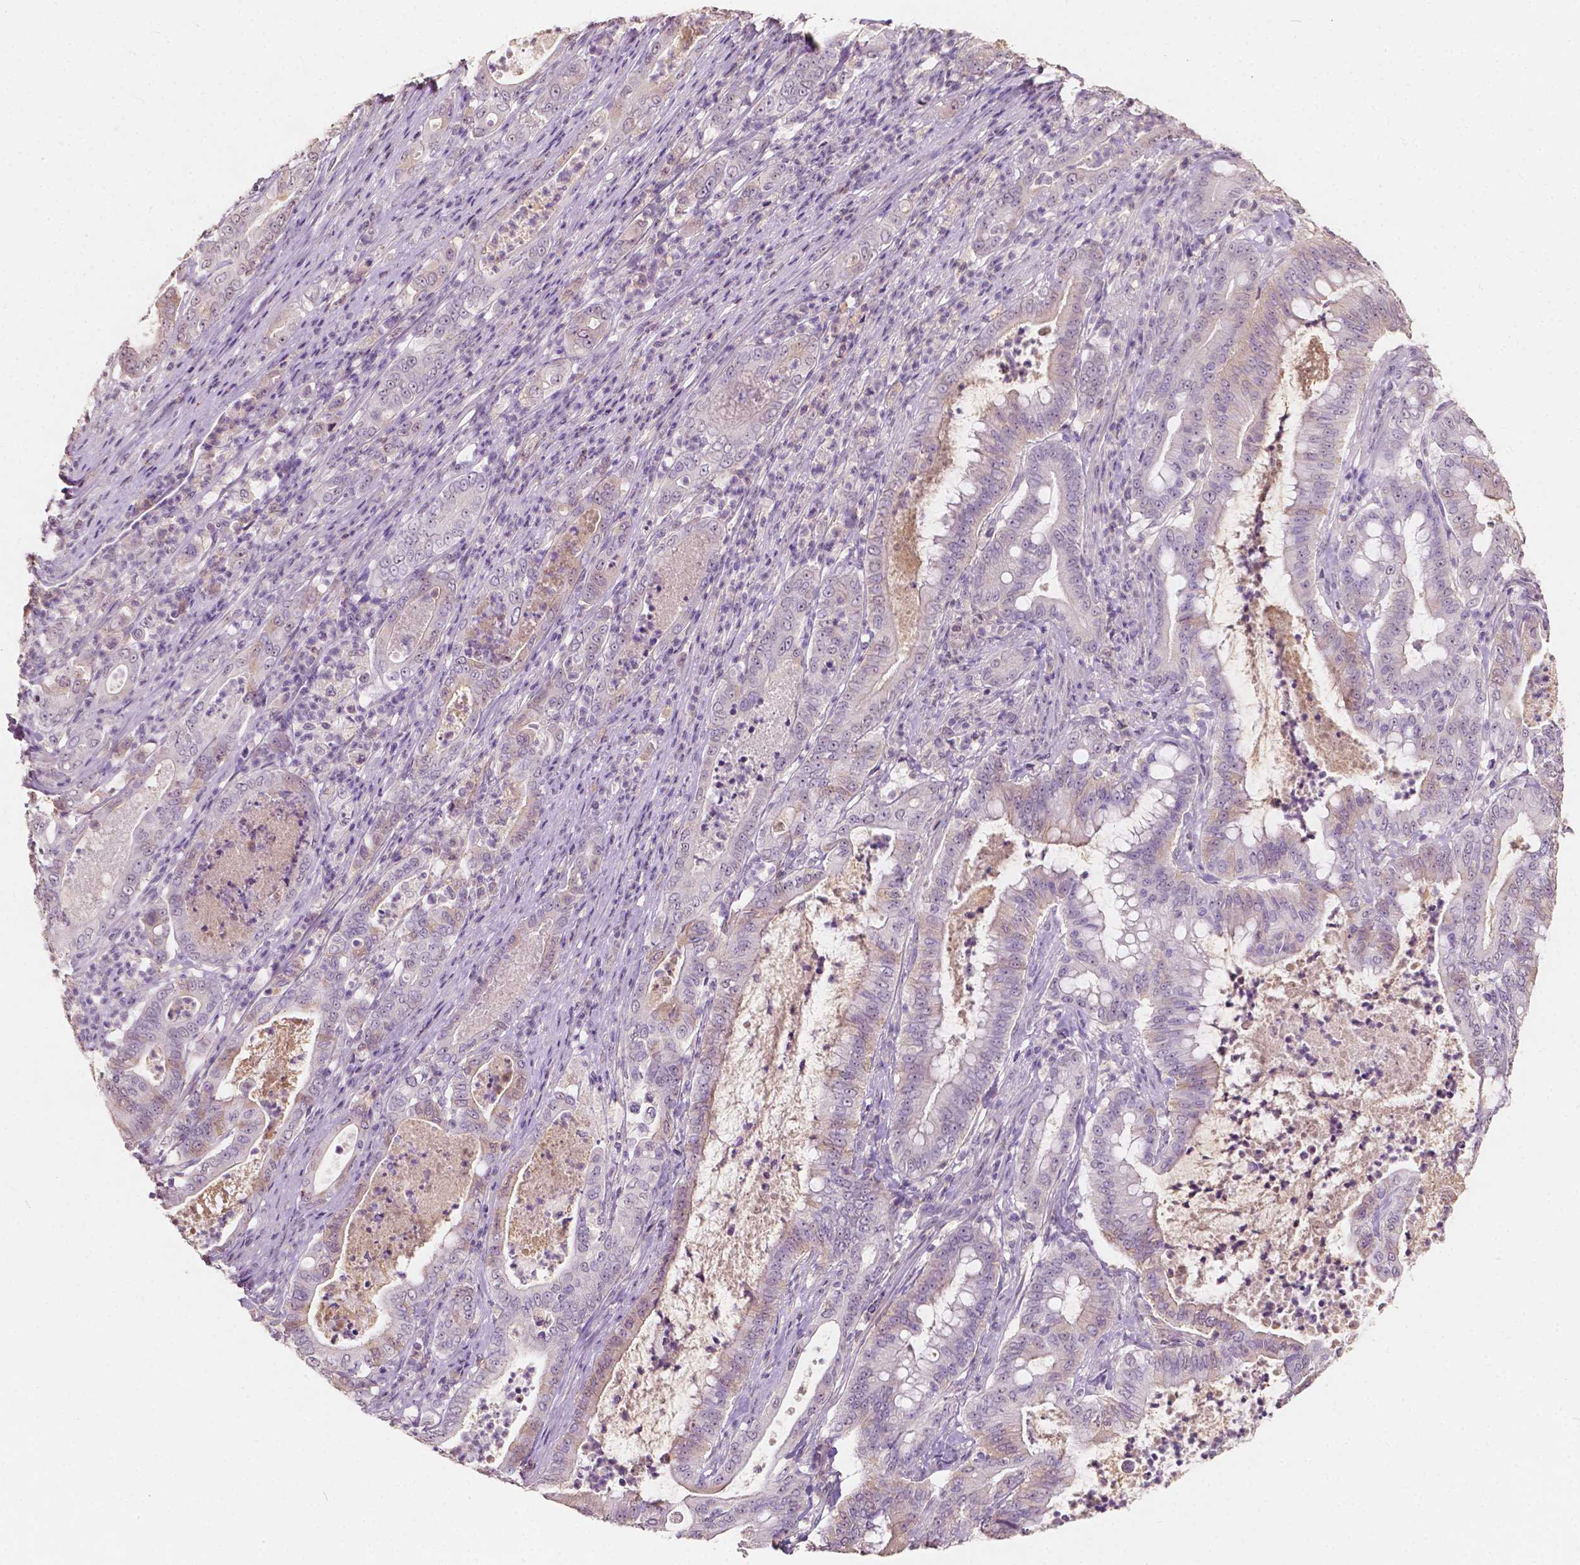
{"staining": {"intensity": "weak", "quantity": "<25%", "location": "cytoplasmic/membranous"}, "tissue": "pancreatic cancer", "cell_type": "Tumor cells", "image_type": "cancer", "snomed": [{"axis": "morphology", "description": "Adenocarcinoma, NOS"}, {"axis": "topography", "description": "Pancreas"}], "caption": "The immunohistochemistry micrograph has no significant positivity in tumor cells of adenocarcinoma (pancreatic) tissue.", "gene": "SOX15", "patient": {"sex": "male", "age": 71}}